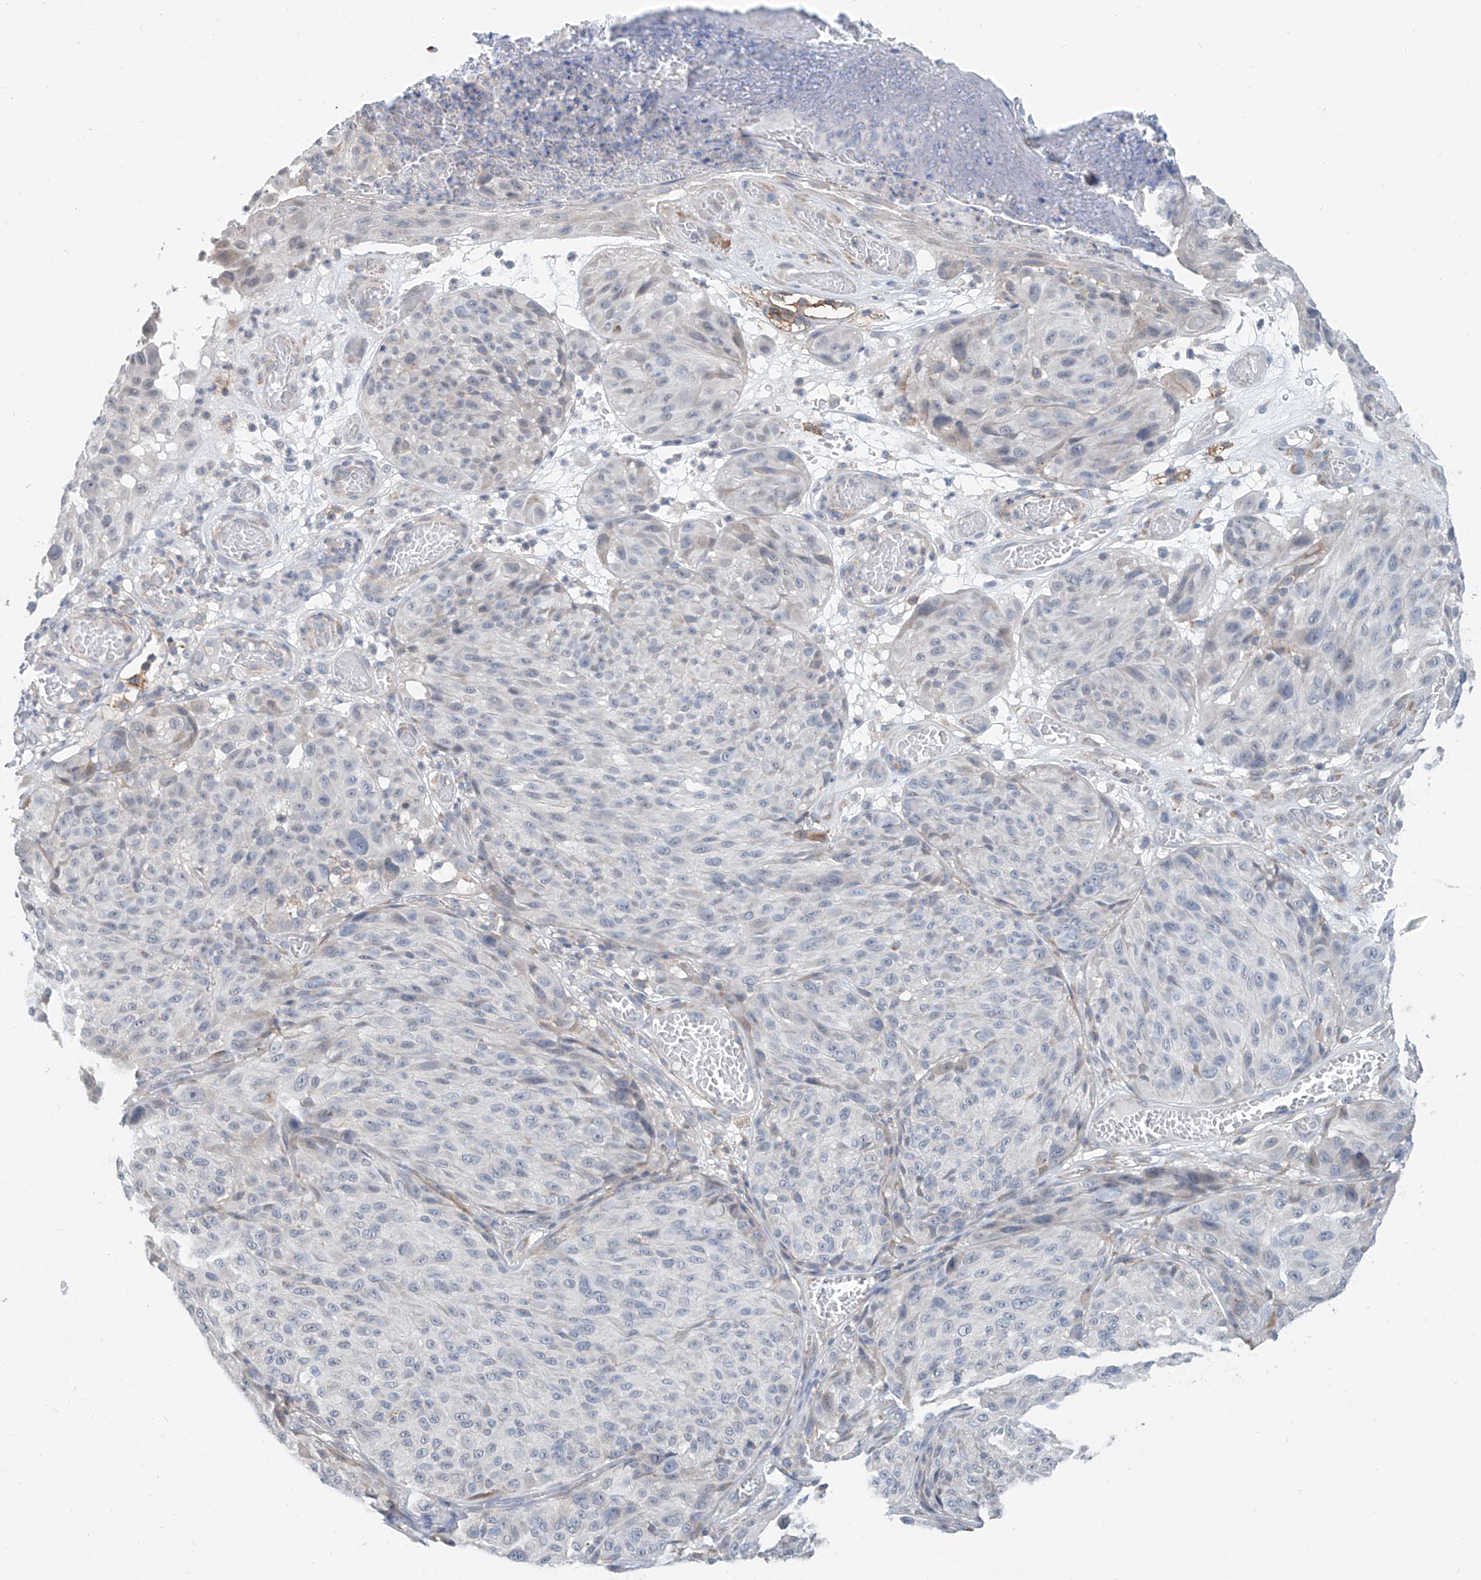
{"staining": {"intensity": "negative", "quantity": "none", "location": "none"}, "tissue": "melanoma", "cell_type": "Tumor cells", "image_type": "cancer", "snomed": [{"axis": "morphology", "description": "Malignant melanoma, NOS"}, {"axis": "topography", "description": "Skin"}], "caption": "Protein analysis of melanoma displays no significant expression in tumor cells.", "gene": "KCNK10", "patient": {"sex": "male", "age": 83}}